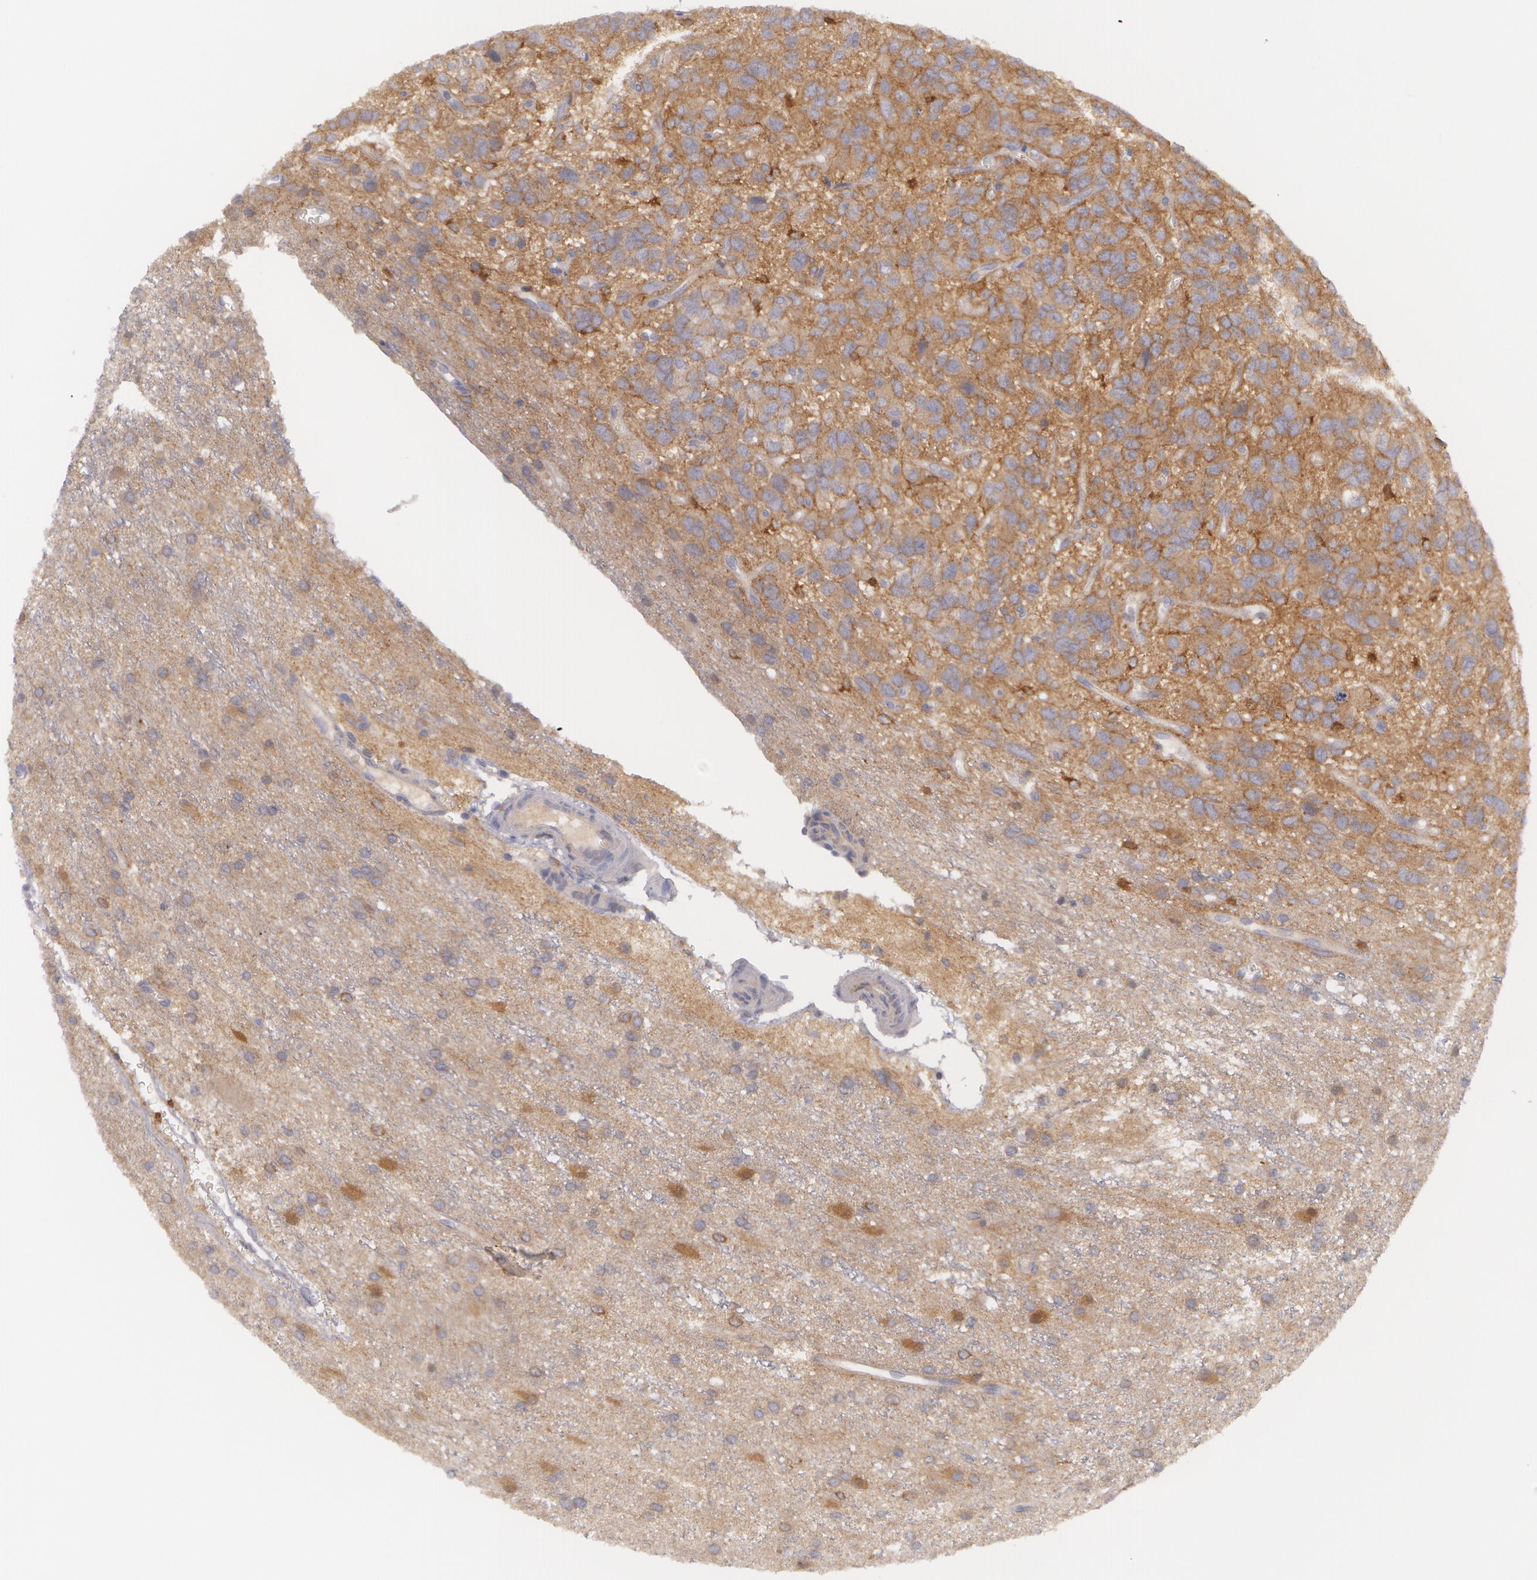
{"staining": {"intensity": "strong", "quantity": ">75%", "location": "cytoplasmic/membranous"}, "tissue": "glioma", "cell_type": "Tumor cells", "image_type": "cancer", "snomed": [{"axis": "morphology", "description": "Glioma, malignant, Low grade"}, {"axis": "topography", "description": "Brain"}], "caption": "Glioma stained with DAB immunohistochemistry displays high levels of strong cytoplasmic/membranous positivity in approximately >75% of tumor cells. The staining is performed using DAB brown chromogen to label protein expression. The nuclei are counter-stained blue using hematoxylin.", "gene": "CASK", "patient": {"sex": "female", "age": 15}}